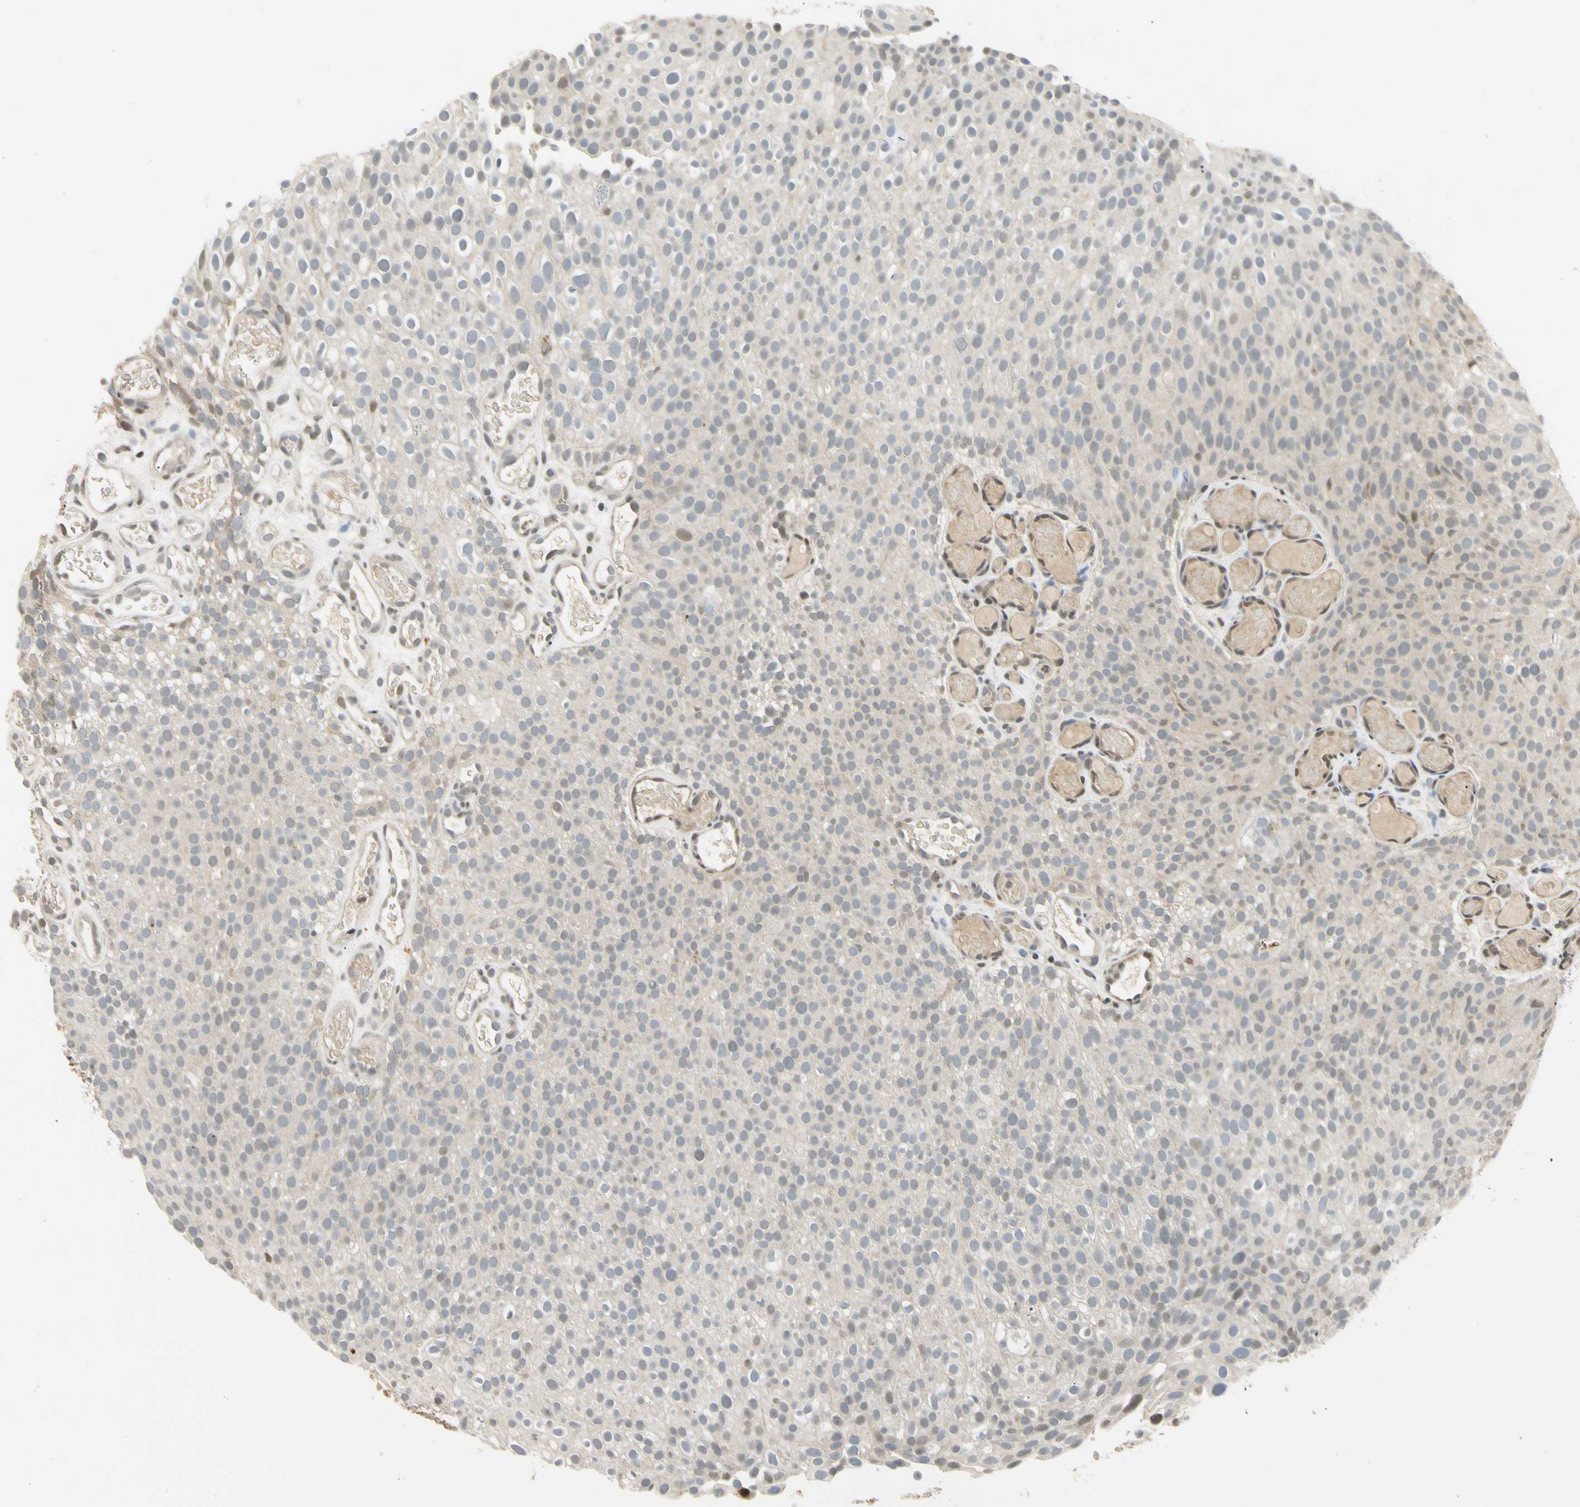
{"staining": {"intensity": "weak", "quantity": ">75%", "location": "cytoplasmic/membranous"}, "tissue": "urothelial cancer", "cell_type": "Tumor cells", "image_type": "cancer", "snomed": [{"axis": "morphology", "description": "Urothelial carcinoma, Low grade"}, {"axis": "topography", "description": "Urinary bladder"}], "caption": "Protein staining by immunohistochemistry (IHC) displays weak cytoplasmic/membranous expression in approximately >75% of tumor cells in urothelial cancer. (Stains: DAB (3,3'-diaminobenzidine) in brown, nuclei in blue, Microscopy: brightfield microscopy at high magnification).", "gene": "SOD1", "patient": {"sex": "male", "age": 78}}